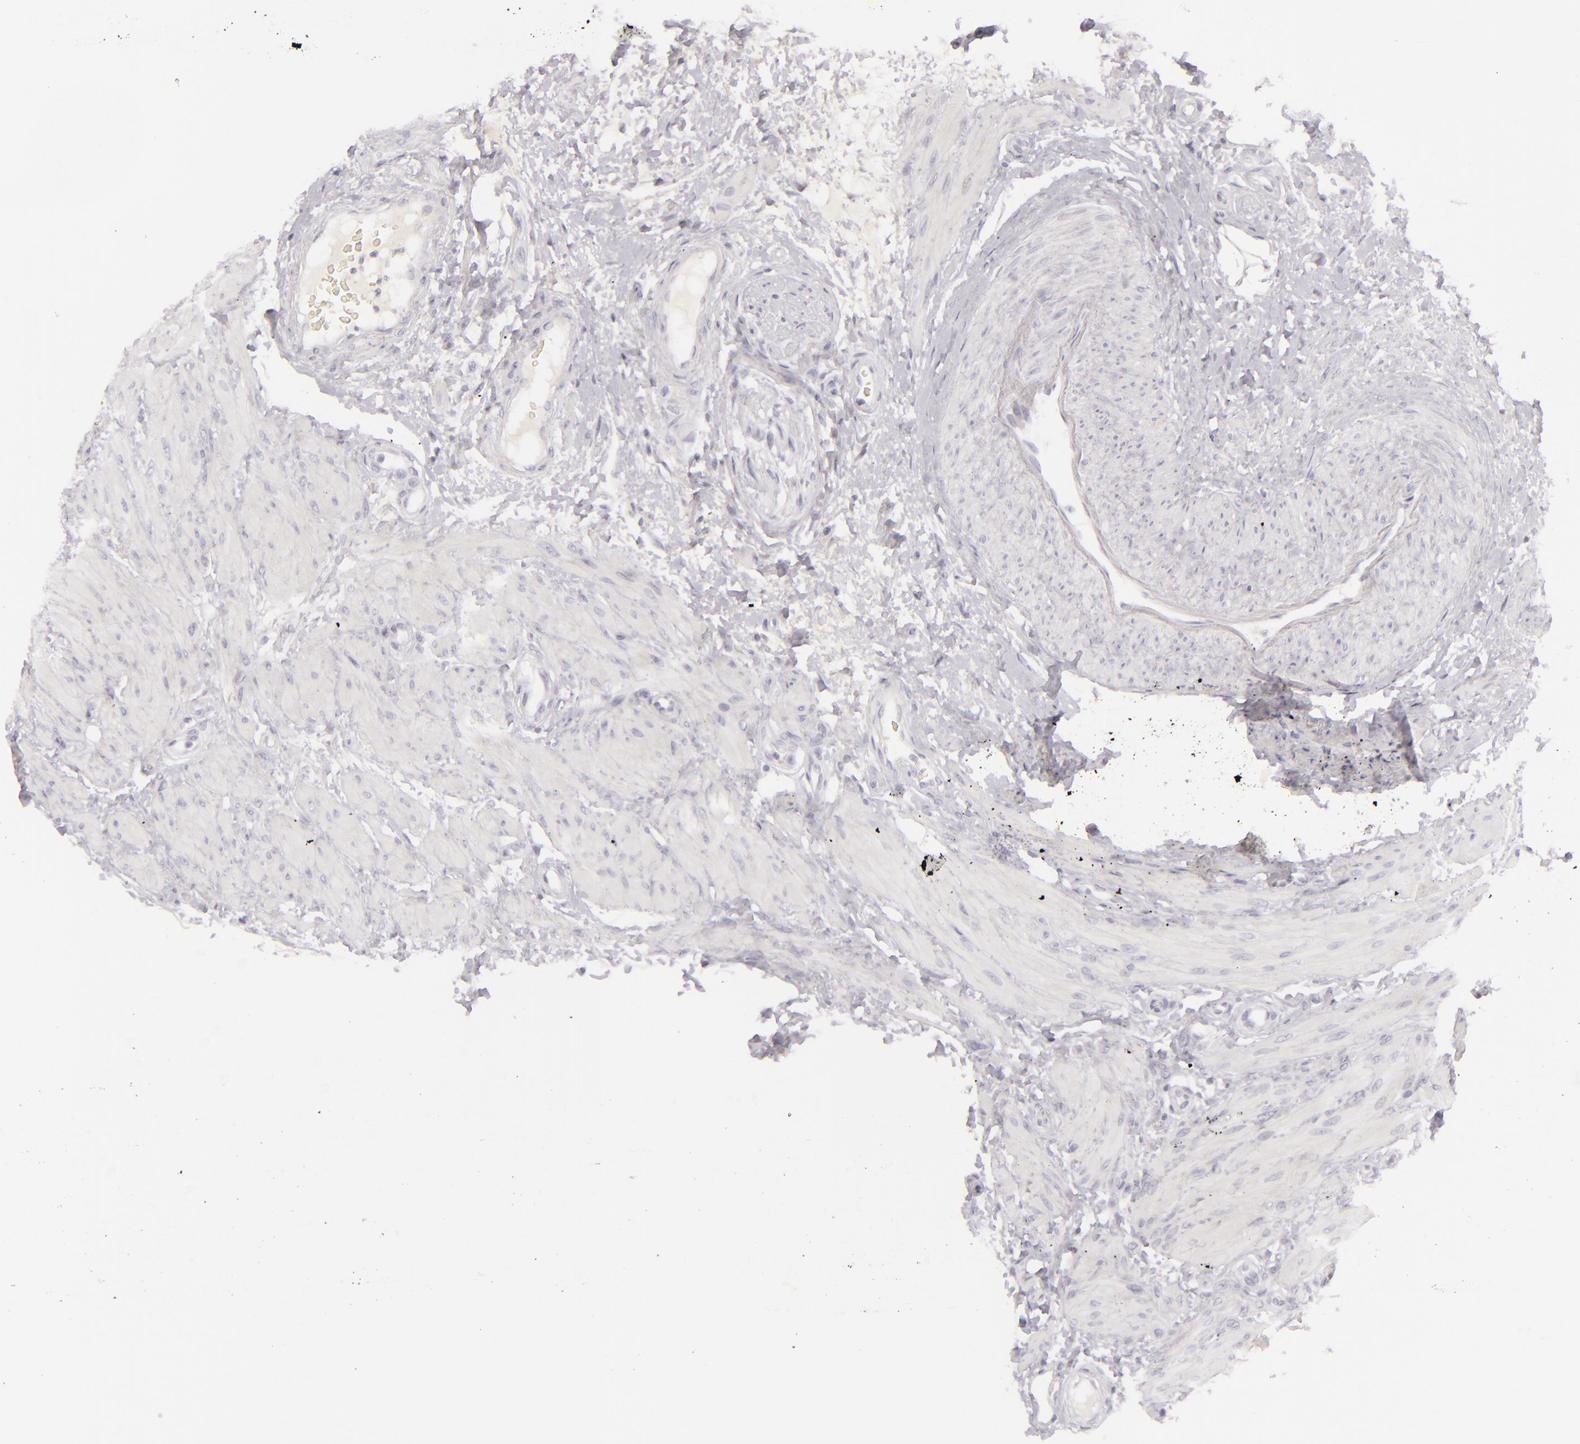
{"staining": {"intensity": "negative", "quantity": "none", "location": "none"}, "tissue": "epididymis", "cell_type": "Glandular cells", "image_type": "normal", "snomed": [{"axis": "morphology", "description": "Normal tissue, NOS"}, {"axis": "topography", "description": "Epididymis"}], "caption": "Immunohistochemistry photomicrograph of unremarkable epididymis: human epididymis stained with DAB (3,3'-diaminobenzidine) demonstrates no significant protein expression in glandular cells.", "gene": "CDX2", "patient": {"sex": "male", "age": 68}}